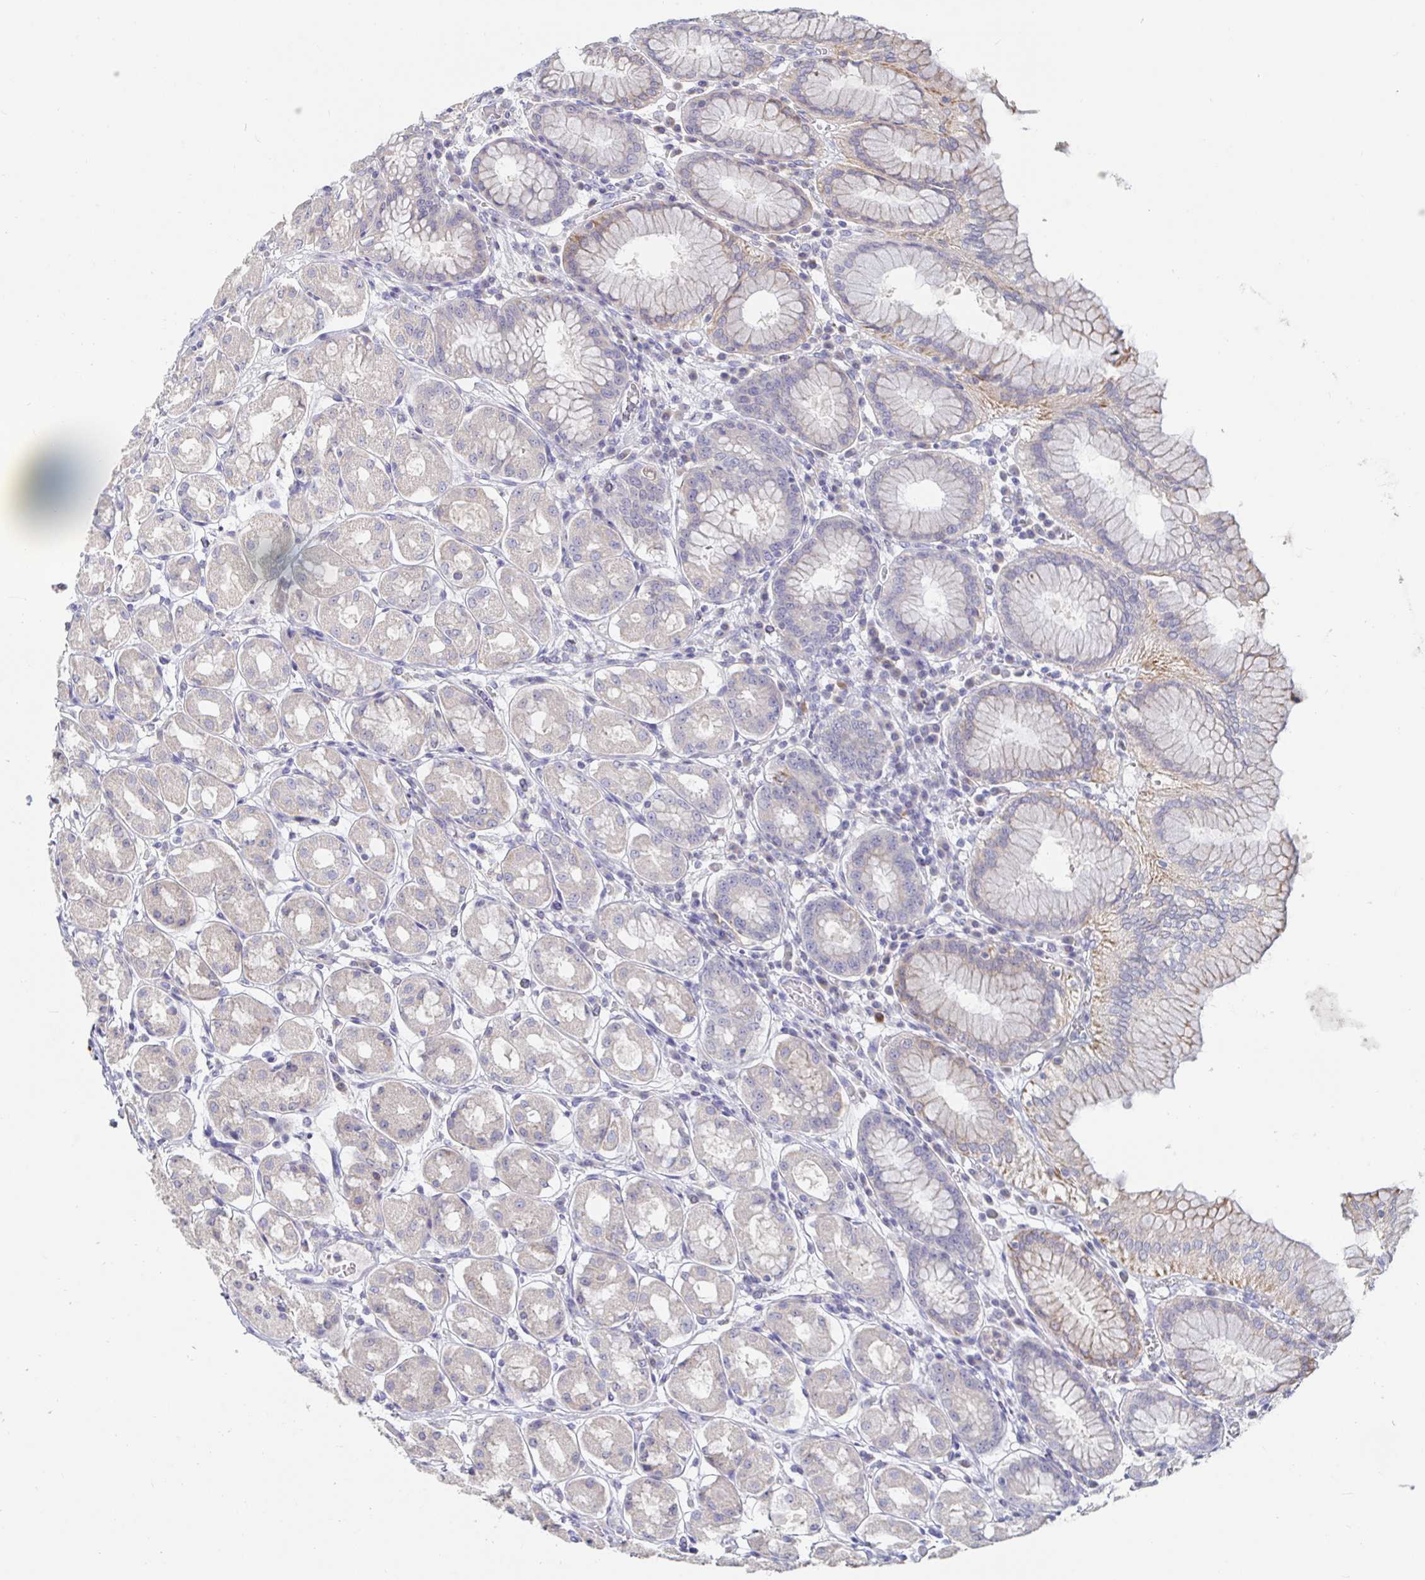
{"staining": {"intensity": "moderate", "quantity": "<25%", "location": "cytoplasmic/membranous"}, "tissue": "stomach", "cell_type": "Glandular cells", "image_type": "normal", "snomed": [{"axis": "morphology", "description": "Normal tissue, NOS"}, {"axis": "topography", "description": "Stomach"}, {"axis": "topography", "description": "Stomach, lower"}], "caption": "Stomach stained for a protein (brown) reveals moderate cytoplasmic/membranous positive staining in approximately <25% of glandular cells.", "gene": "SPPL3", "patient": {"sex": "female", "age": 56}}